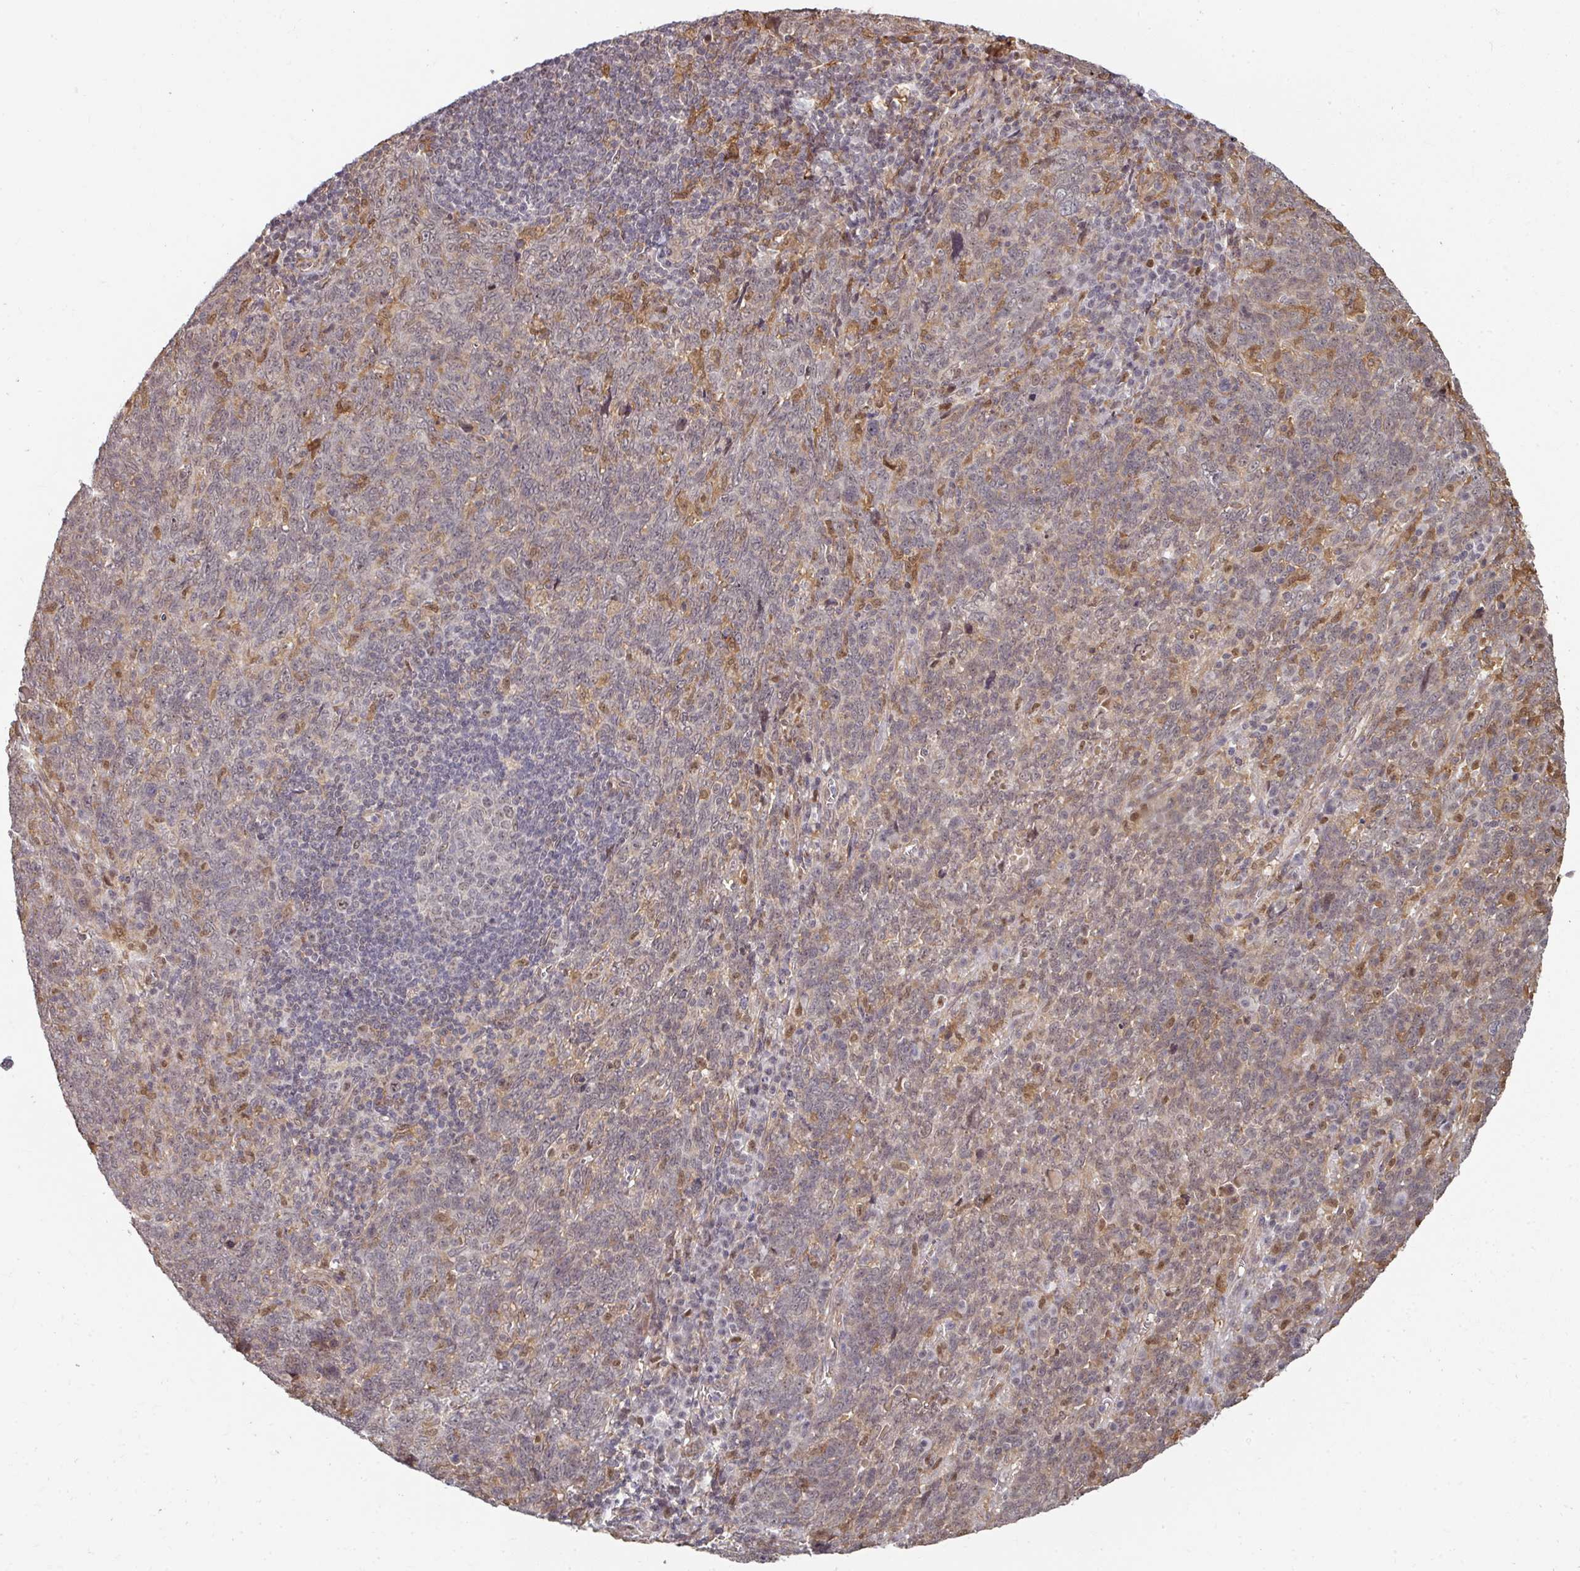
{"staining": {"intensity": "negative", "quantity": "none", "location": "none"}, "tissue": "lung cancer", "cell_type": "Tumor cells", "image_type": "cancer", "snomed": [{"axis": "morphology", "description": "Squamous cell carcinoma, NOS"}, {"axis": "topography", "description": "Lung"}], "caption": "IHC histopathology image of squamous cell carcinoma (lung) stained for a protein (brown), which reveals no expression in tumor cells.", "gene": "GTF2H3", "patient": {"sex": "female", "age": 72}}